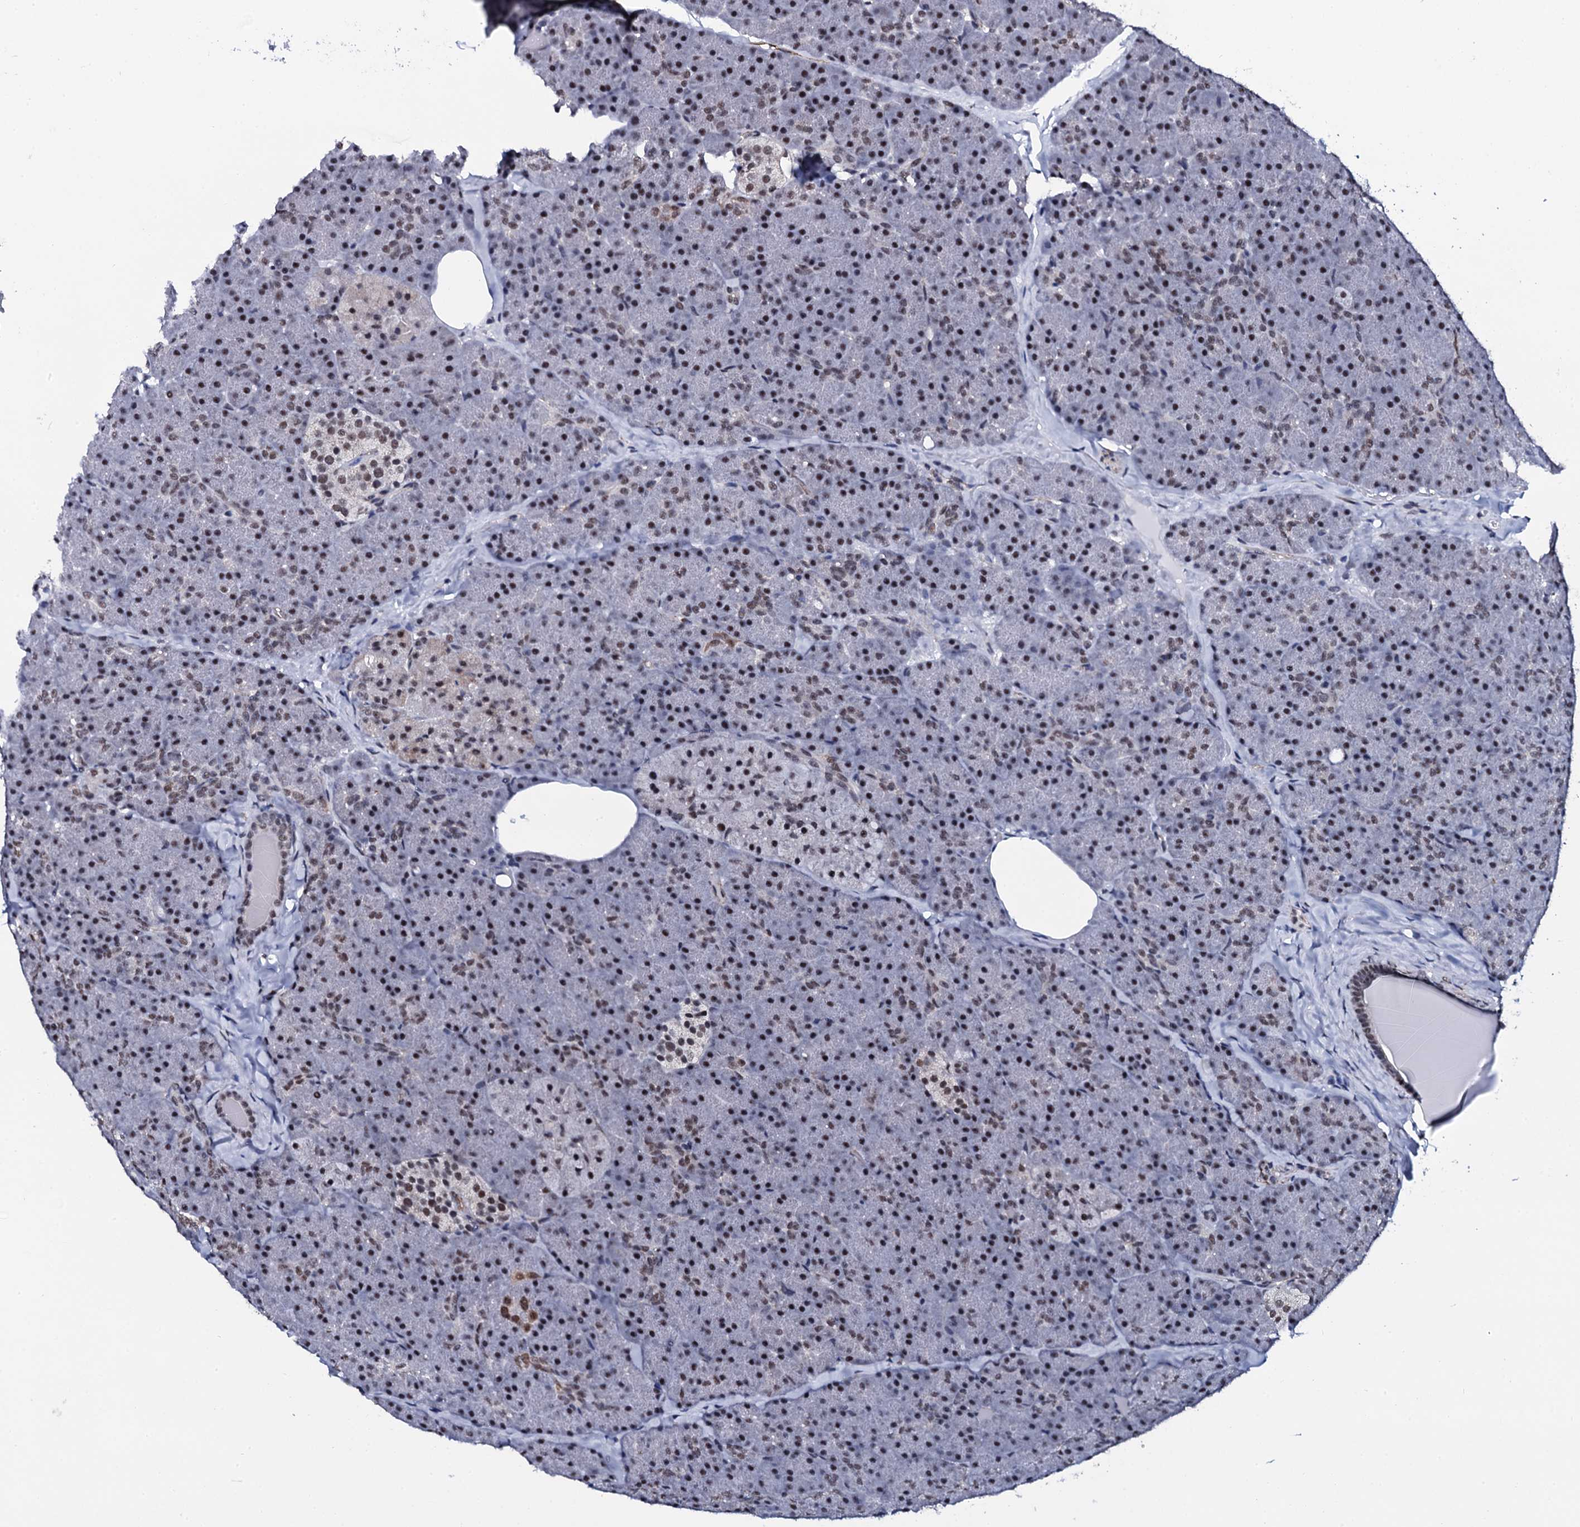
{"staining": {"intensity": "moderate", "quantity": ">75%", "location": "nuclear"}, "tissue": "pancreas", "cell_type": "Exocrine glandular cells", "image_type": "normal", "snomed": [{"axis": "morphology", "description": "Normal tissue, NOS"}, {"axis": "topography", "description": "Pancreas"}], "caption": "Benign pancreas was stained to show a protein in brown. There is medium levels of moderate nuclear staining in approximately >75% of exocrine glandular cells. (DAB (3,3'-diaminobenzidine) = brown stain, brightfield microscopy at high magnification).", "gene": "CWC15", "patient": {"sex": "male", "age": 36}}